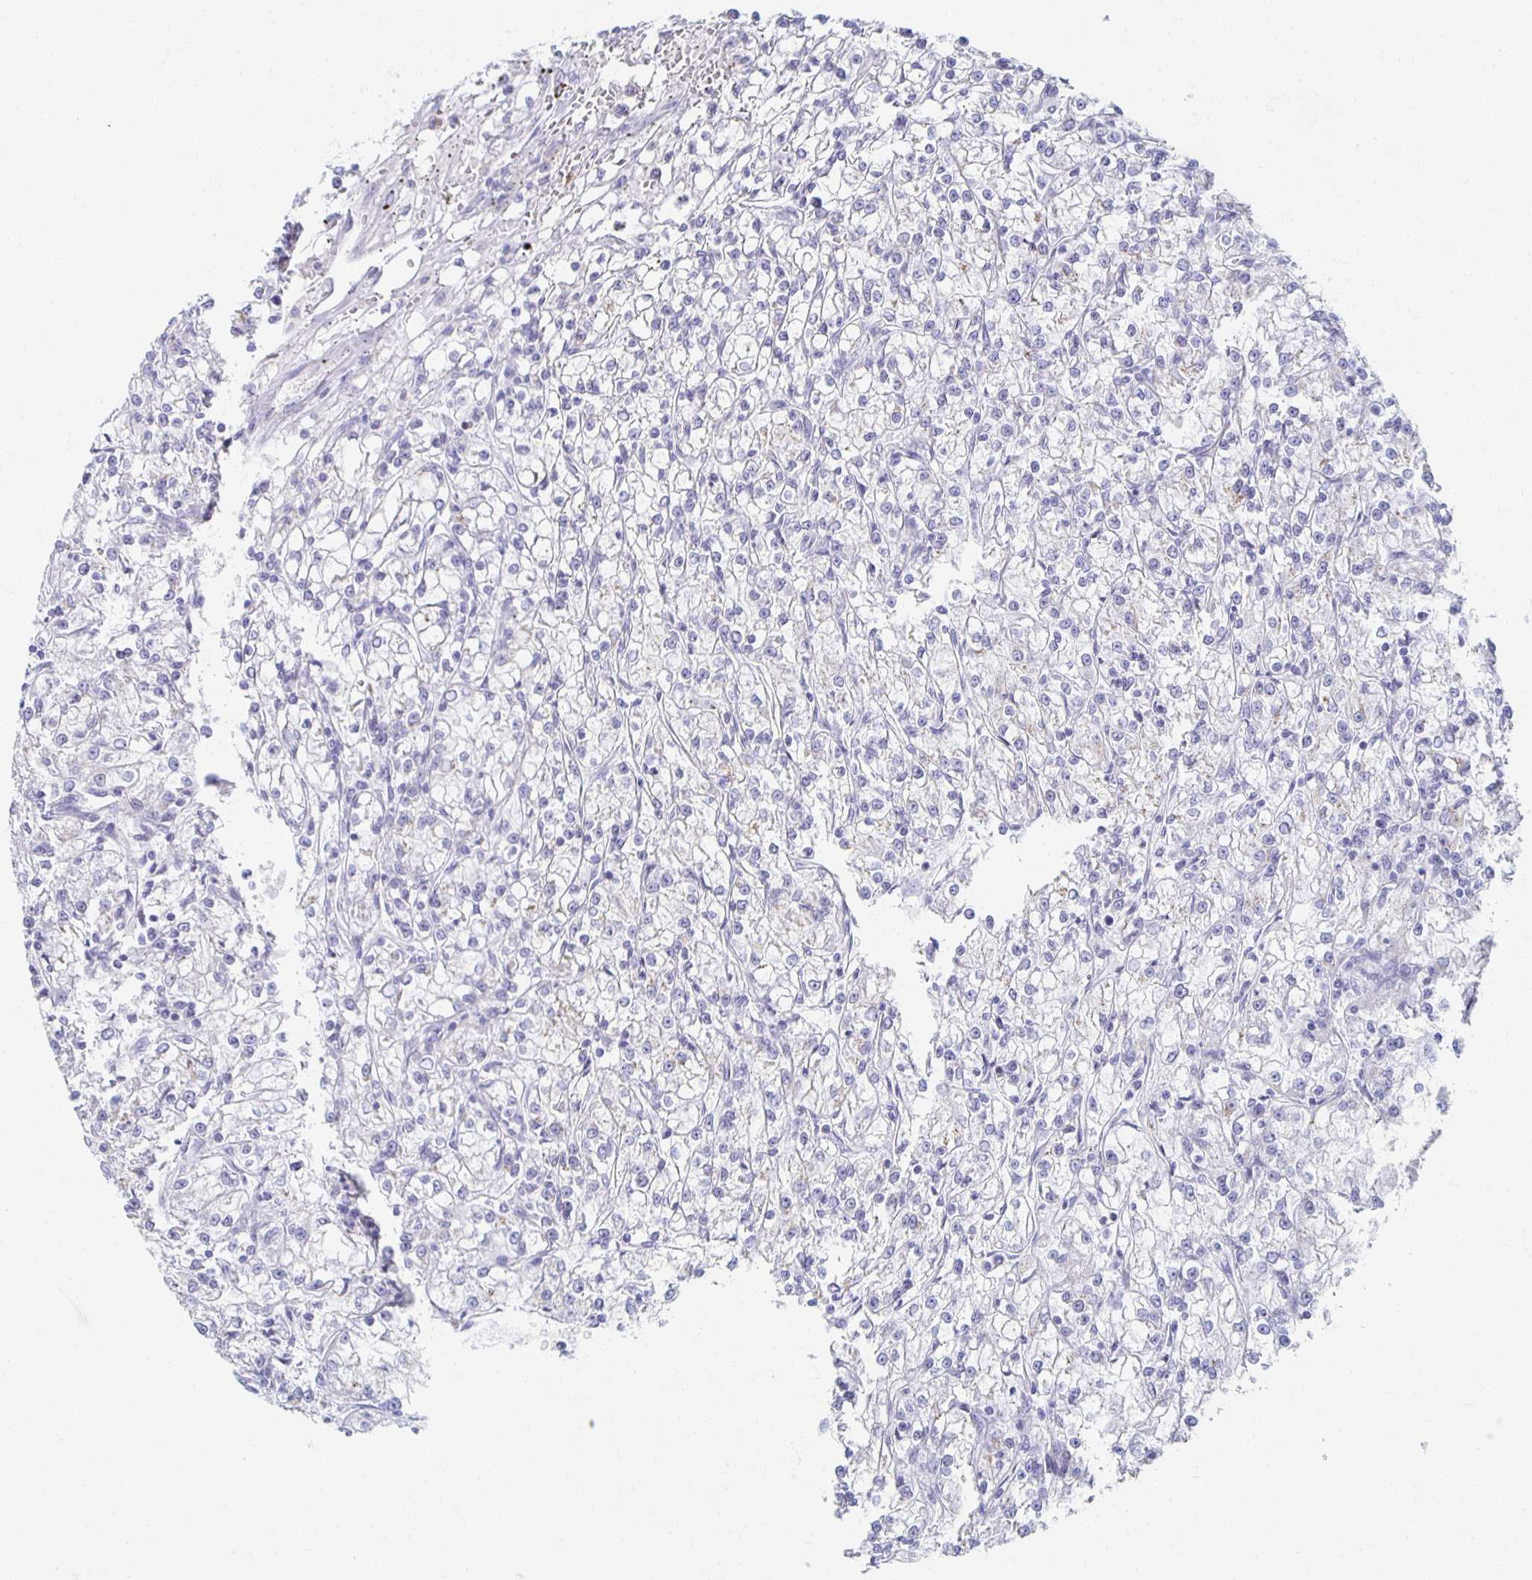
{"staining": {"intensity": "negative", "quantity": "none", "location": "none"}, "tissue": "renal cancer", "cell_type": "Tumor cells", "image_type": "cancer", "snomed": [{"axis": "morphology", "description": "Adenocarcinoma, NOS"}, {"axis": "topography", "description": "Kidney"}], "caption": "IHC histopathology image of neoplastic tissue: human renal cancer stained with DAB shows no significant protein staining in tumor cells. The staining is performed using DAB (3,3'-diaminobenzidine) brown chromogen with nuclei counter-stained in using hematoxylin.", "gene": "TEX44", "patient": {"sex": "female", "age": 59}}